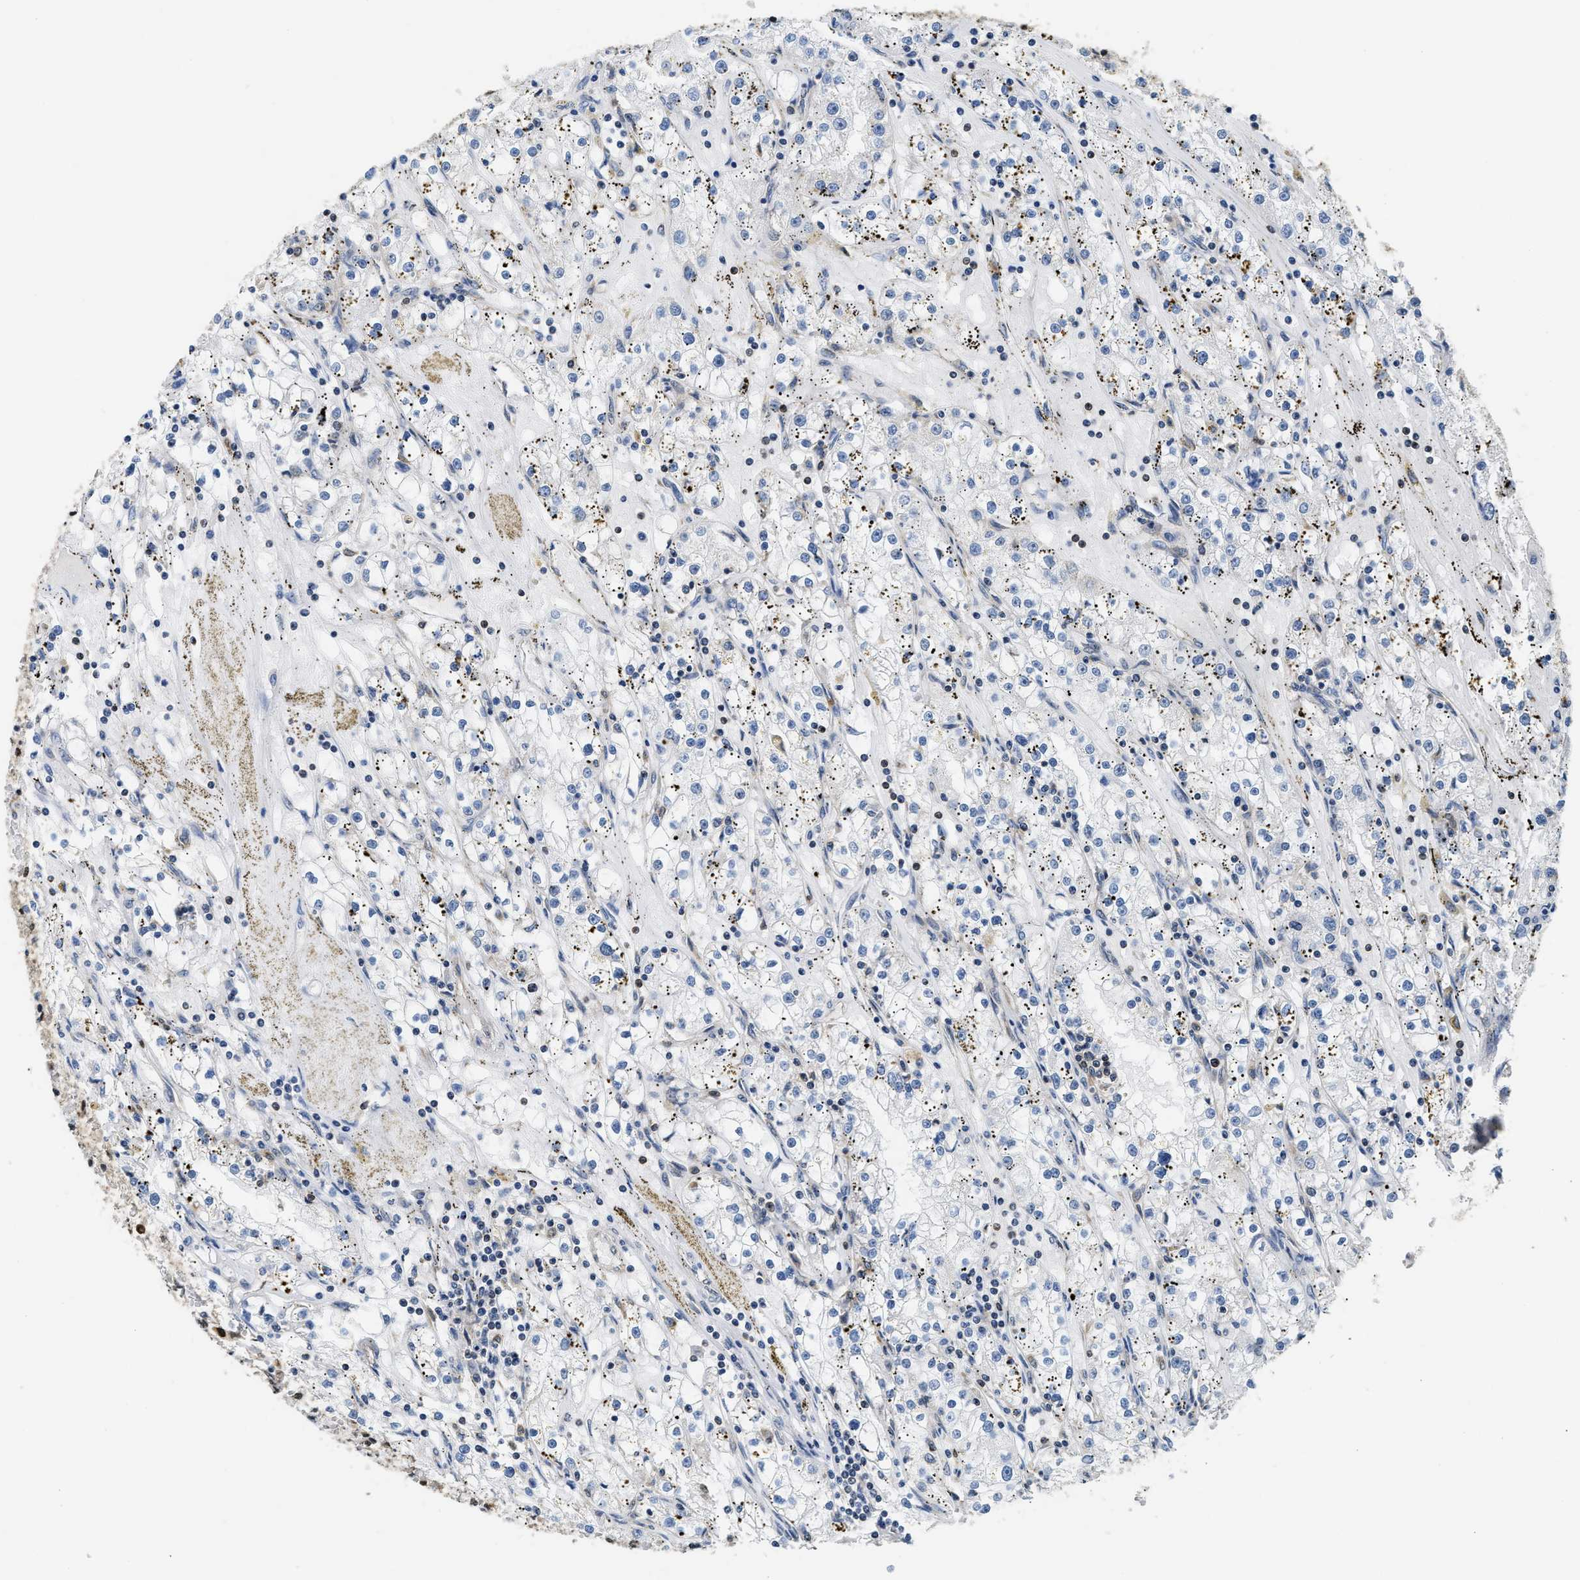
{"staining": {"intensity": "negative", "quantity": "none", "location": "none"}, "tissue": "renal cancer", "cell_type": "Tumor cells", "image_type": "cancer", "snomed": [{"axis": "morphology", "description": "Adenocarcinoma, NOS"}, {"axis": "topography", "description": "Kidney"}], "caption": "Histopathology image shows no protein expression in tumor cells of renal cancer tissue. (DAB (3,3'-diaminobenzidine) immunohistochemistry with hematoxylin counter stain).", "gene": "STK10", "patient": {"sex": "male", "age": 56}}